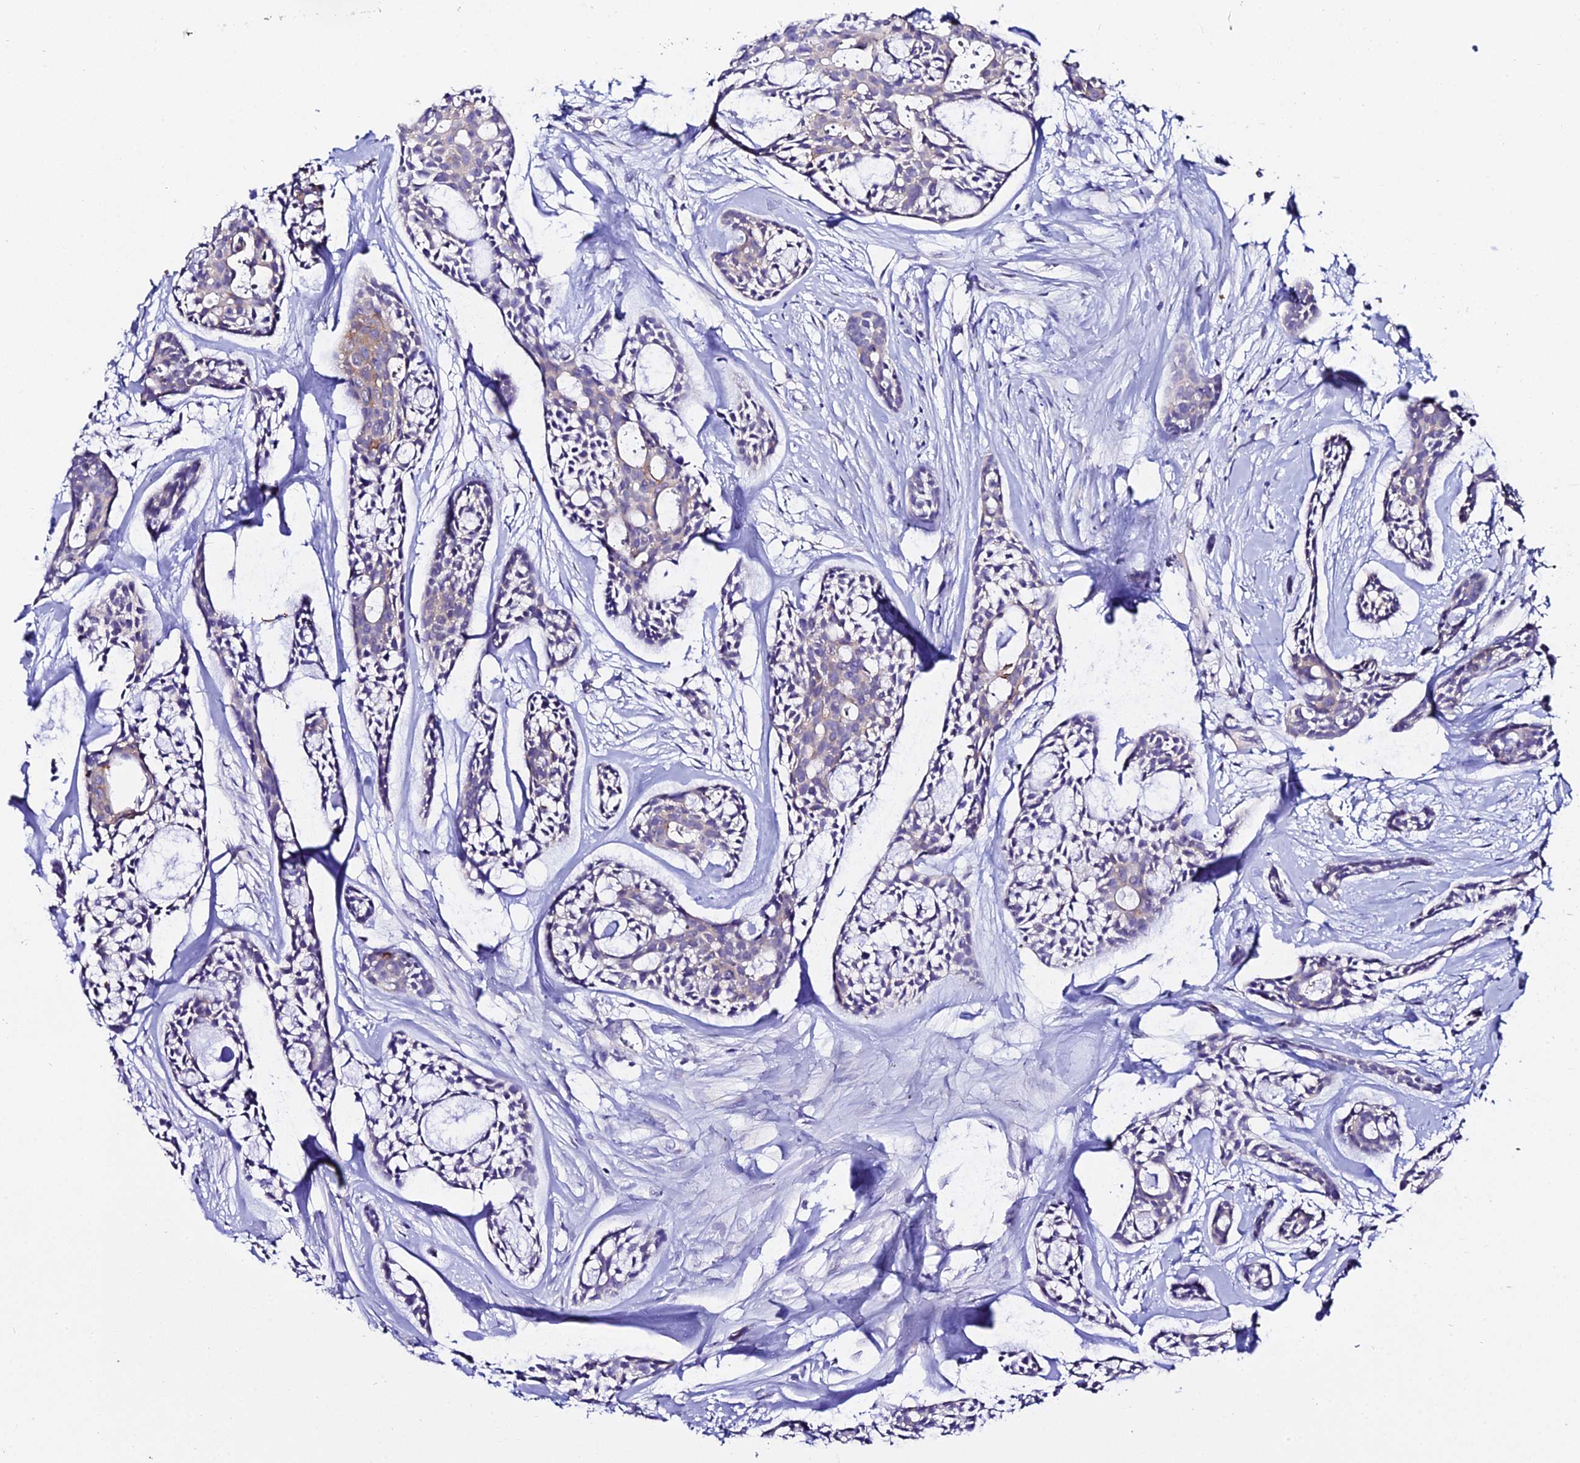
{"staining": {"intensity": "moderate", "quantity": "<25%", "location": "cytoplasmic/membranous"}, "tissue": "head and neck cancer", "cell_type": "Tumor cells", "image_type": "cancer", "snomed": [{"axis": "morphology", "description": "Adenocarcinoma, NOS"}, {"axis": "topography", "description": "Subcutis"}, {"axis": "topography", "description": "Head-Neck"}], "caption": "Immunohistochemical staining of head and neck cancer demonstrates low levels of moderate cytoplasmic/membranous protein expression in approximately <25% of tumor cells.", "gene": "ATG16L2", "patient": {"sex": "female", "age": 73}}